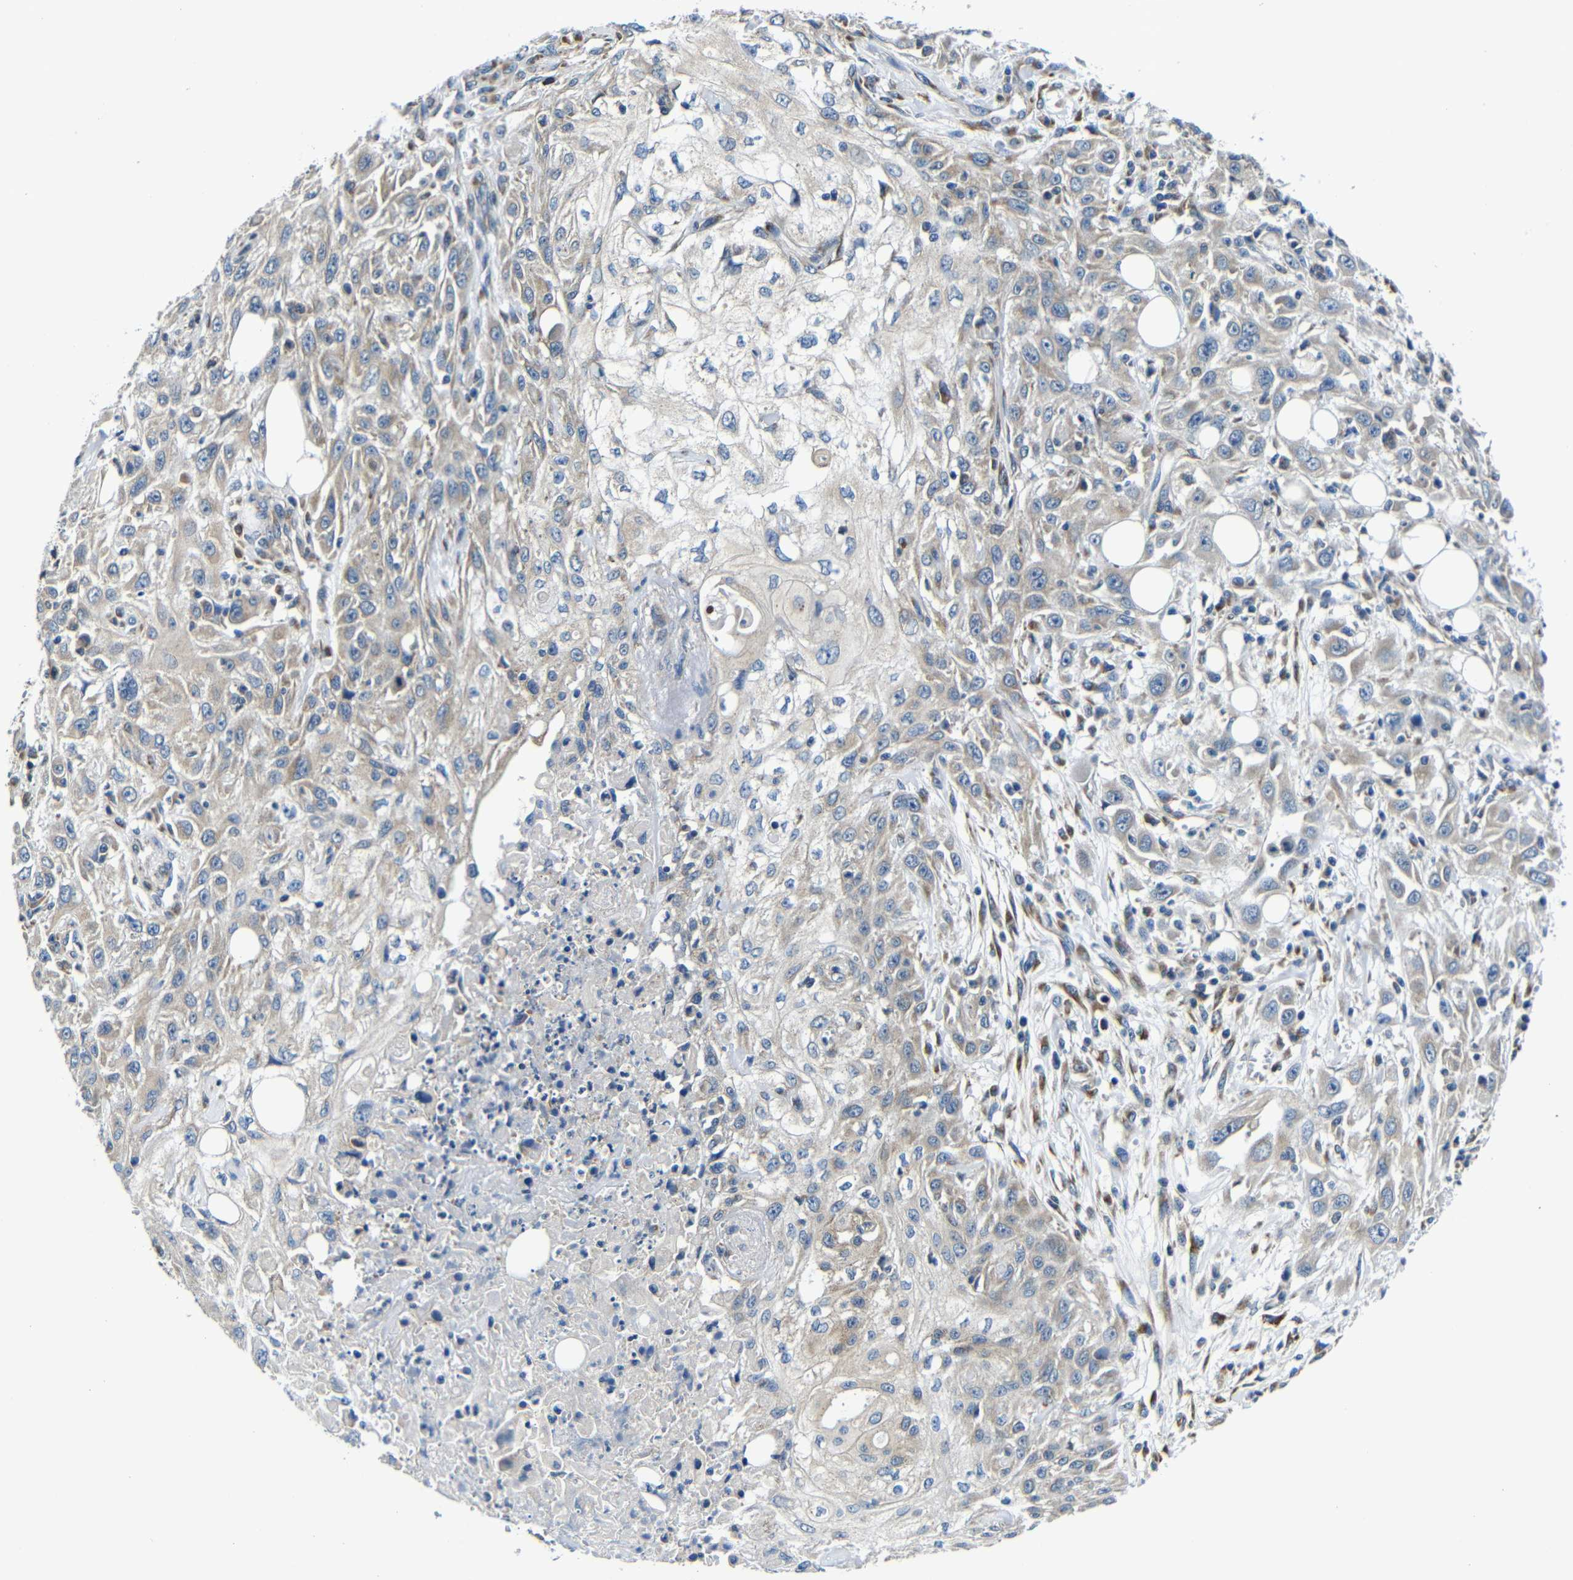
{"staining": {"intensity": "weak", "quantity": ">75%", "location": "cytoplasmic/membranous"}, "tissue": "skin cancer", "cell_type": "Tumor cells", "image_type": "cancer", "snomed": [{"axis": "morphology", "description": "Squamous cell carcinoma, NOS"}, {"axis": "topography", "description": "Skin"}], "caption": "This is an image of immunohistochemistry (IHC) staining of skin cancer (squamous cell carcinoma), which shows weak positivity in the cytoplasmic/membranous of tumor cells.", "gene": "FKBP14", "patient": {"sex": "male", "age": 75}}